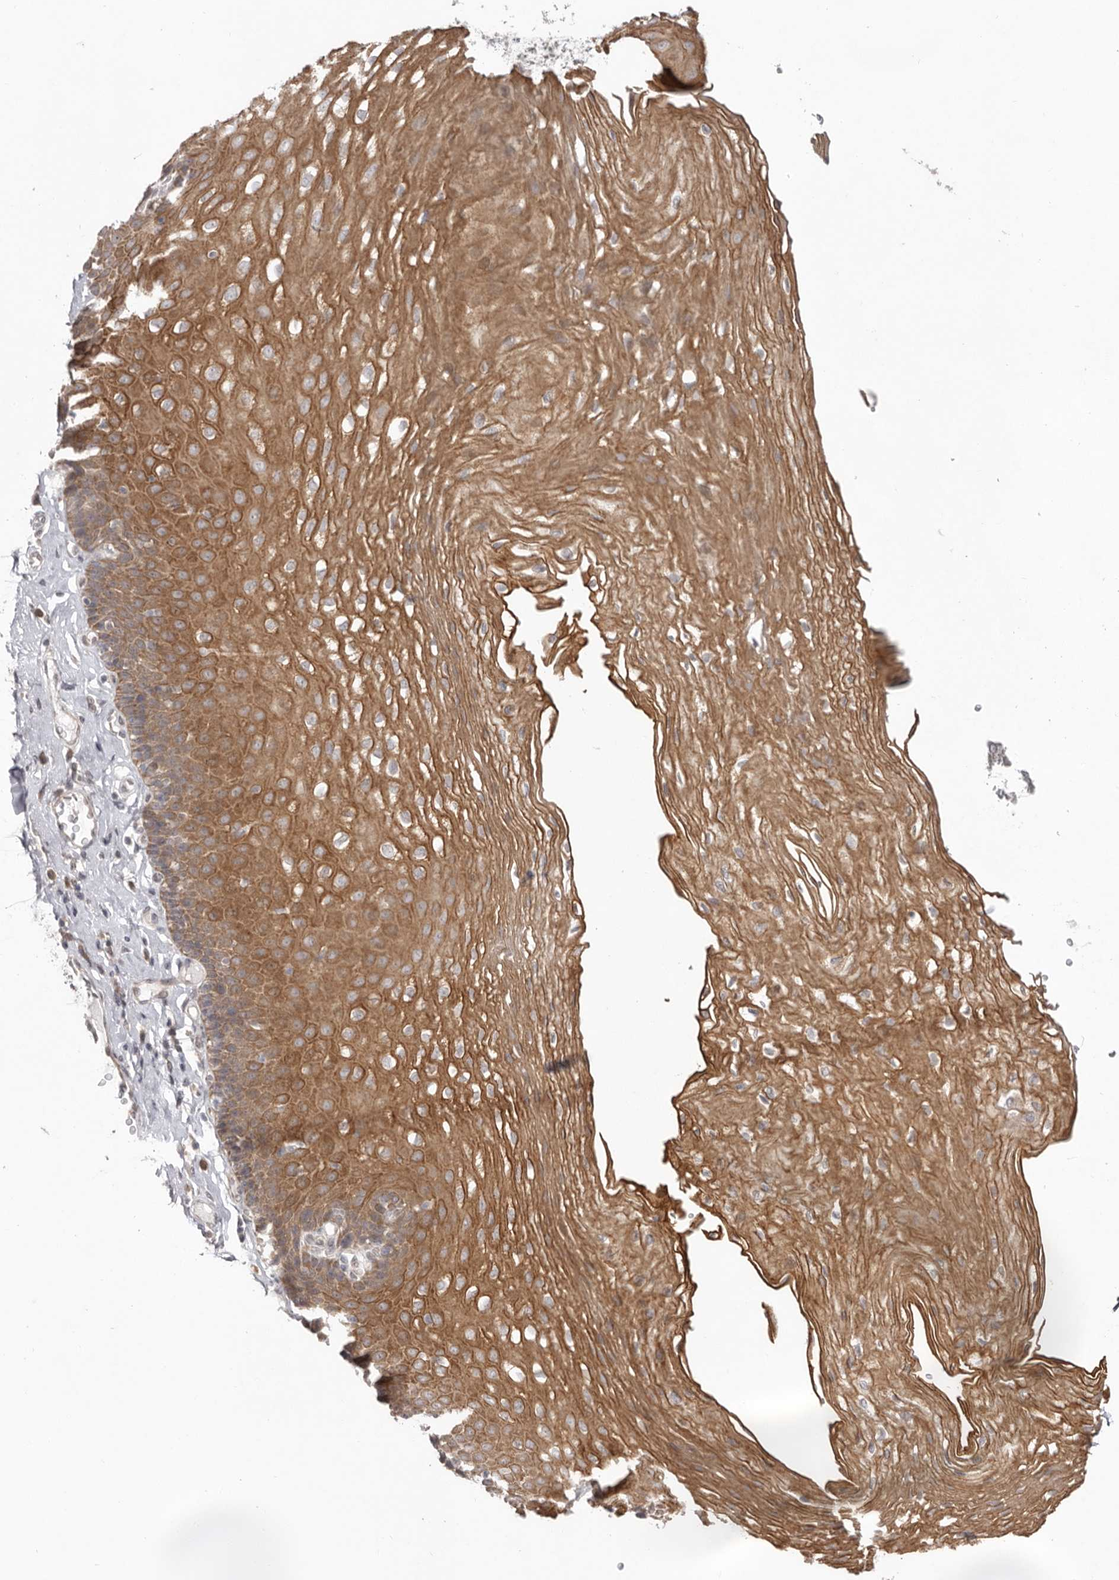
{"staining": {"intensity": "moderate", "quantity": ">75%", "location": "cytoplasmic/membranous"}, "tissue": "esophagus", "cell_type": "Squamous epithelial cells", "image_type": "normal", "snomed": [{"axis": "morphology", "description": "Normal tissue, NOS"}, {"axis": "topography", "description": "Esophagus"}], "caption": "A histopathology image of human esophagus stained for a protein shows moderate cytoplasmic/membranous brown staining in squamous epithelial cells. (Stains: DAB in brown, nuclei in blue, Microscopy: brightfield microscopy at high magnification).", "gene": "NSUN4", "patient": {"sex": "female", "age": 66}}